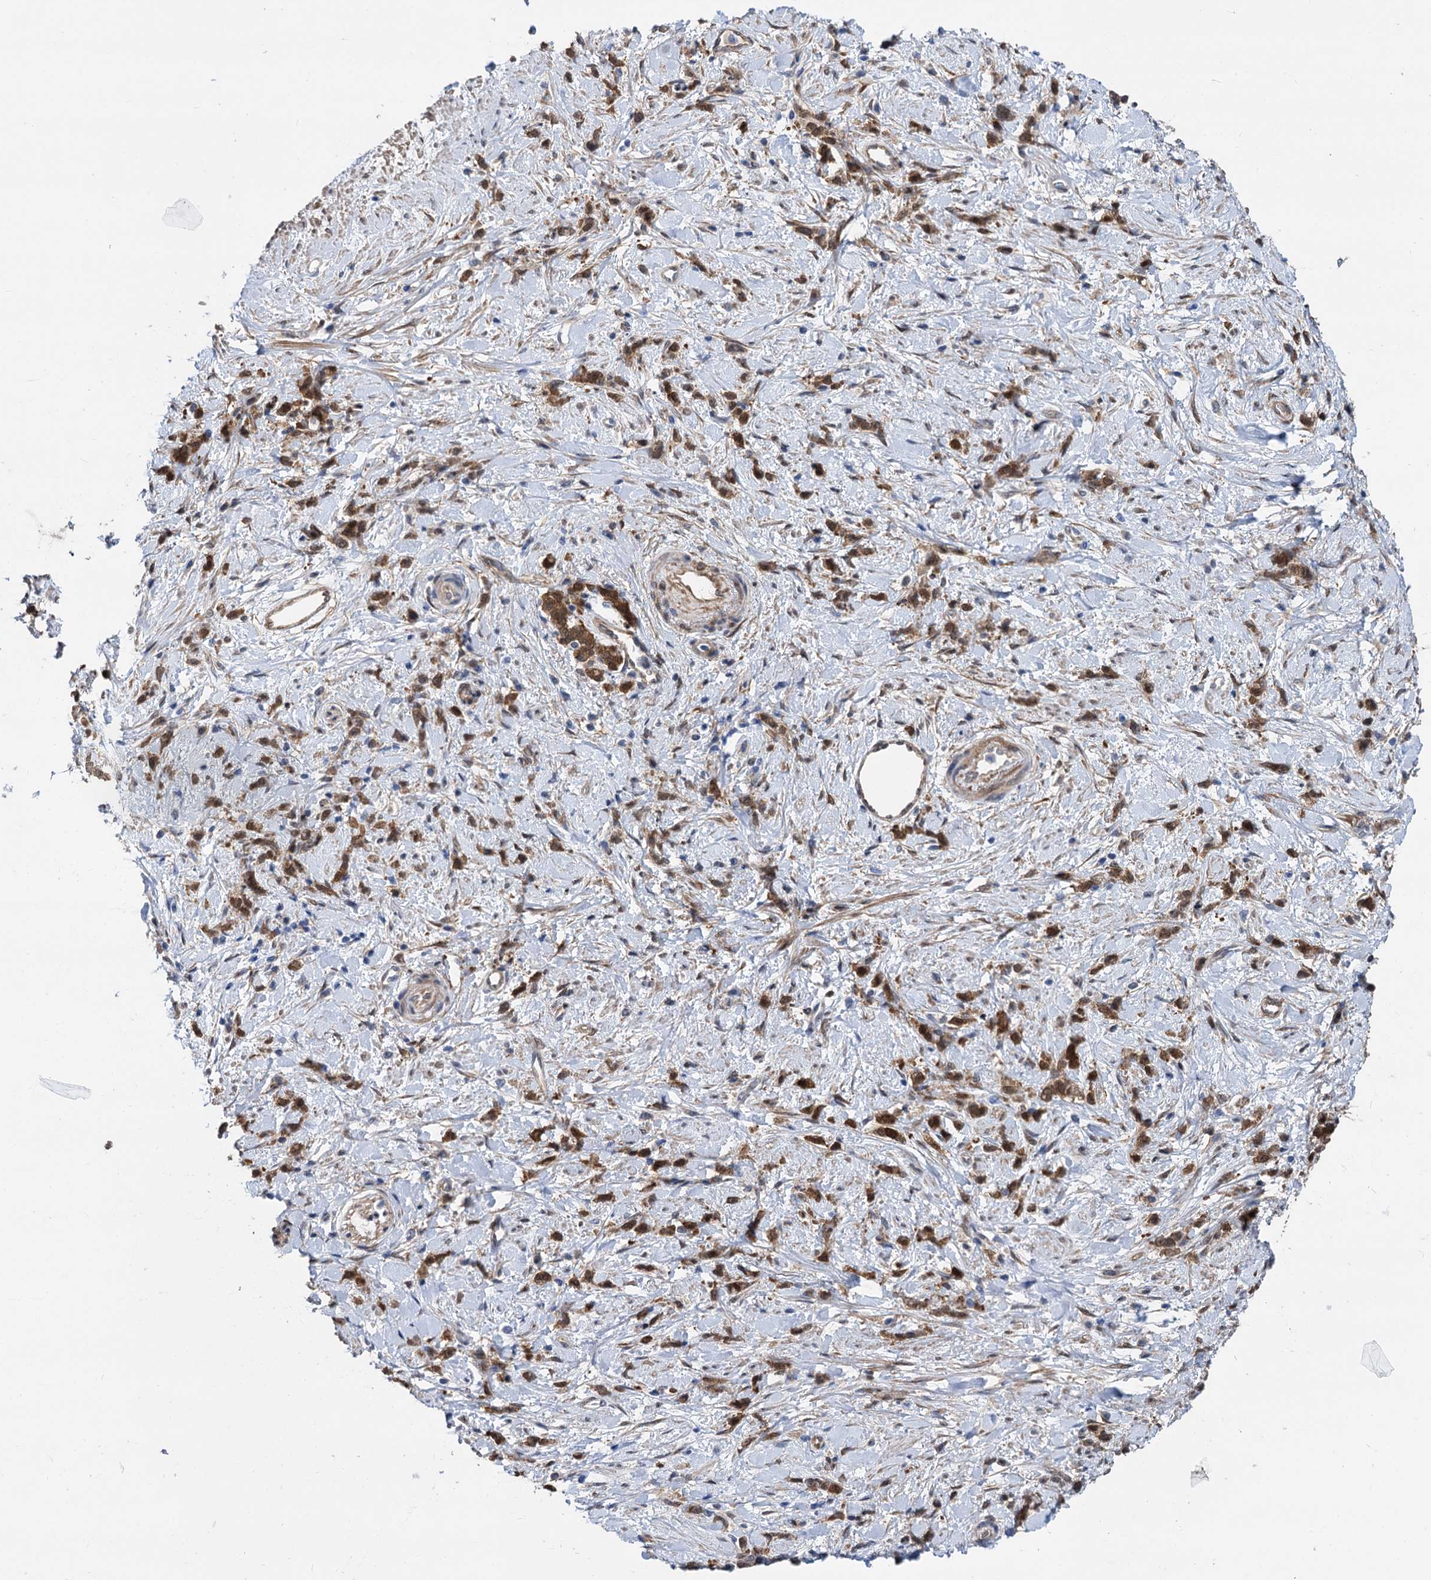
{"staining": {"intensity": "moderate", "quantity": ">75%", "location": "cytoplasmic/membranous"}, "tissue": "stomach cancer", "cell_type": "Tumor cells", "image_type": "cancer", "snomed": [{"axis": "morphology", "description": "Adenocarcinoma, NOS"}, {"axis": "topography", "description": "Stomach"}], "caption": "Stomach adenocarcinoma stained with a protein marker demonstrates moderate staining in tumor cells.", "gene": "GSTM3", "patient": {"sex": "female", "age": 60}}